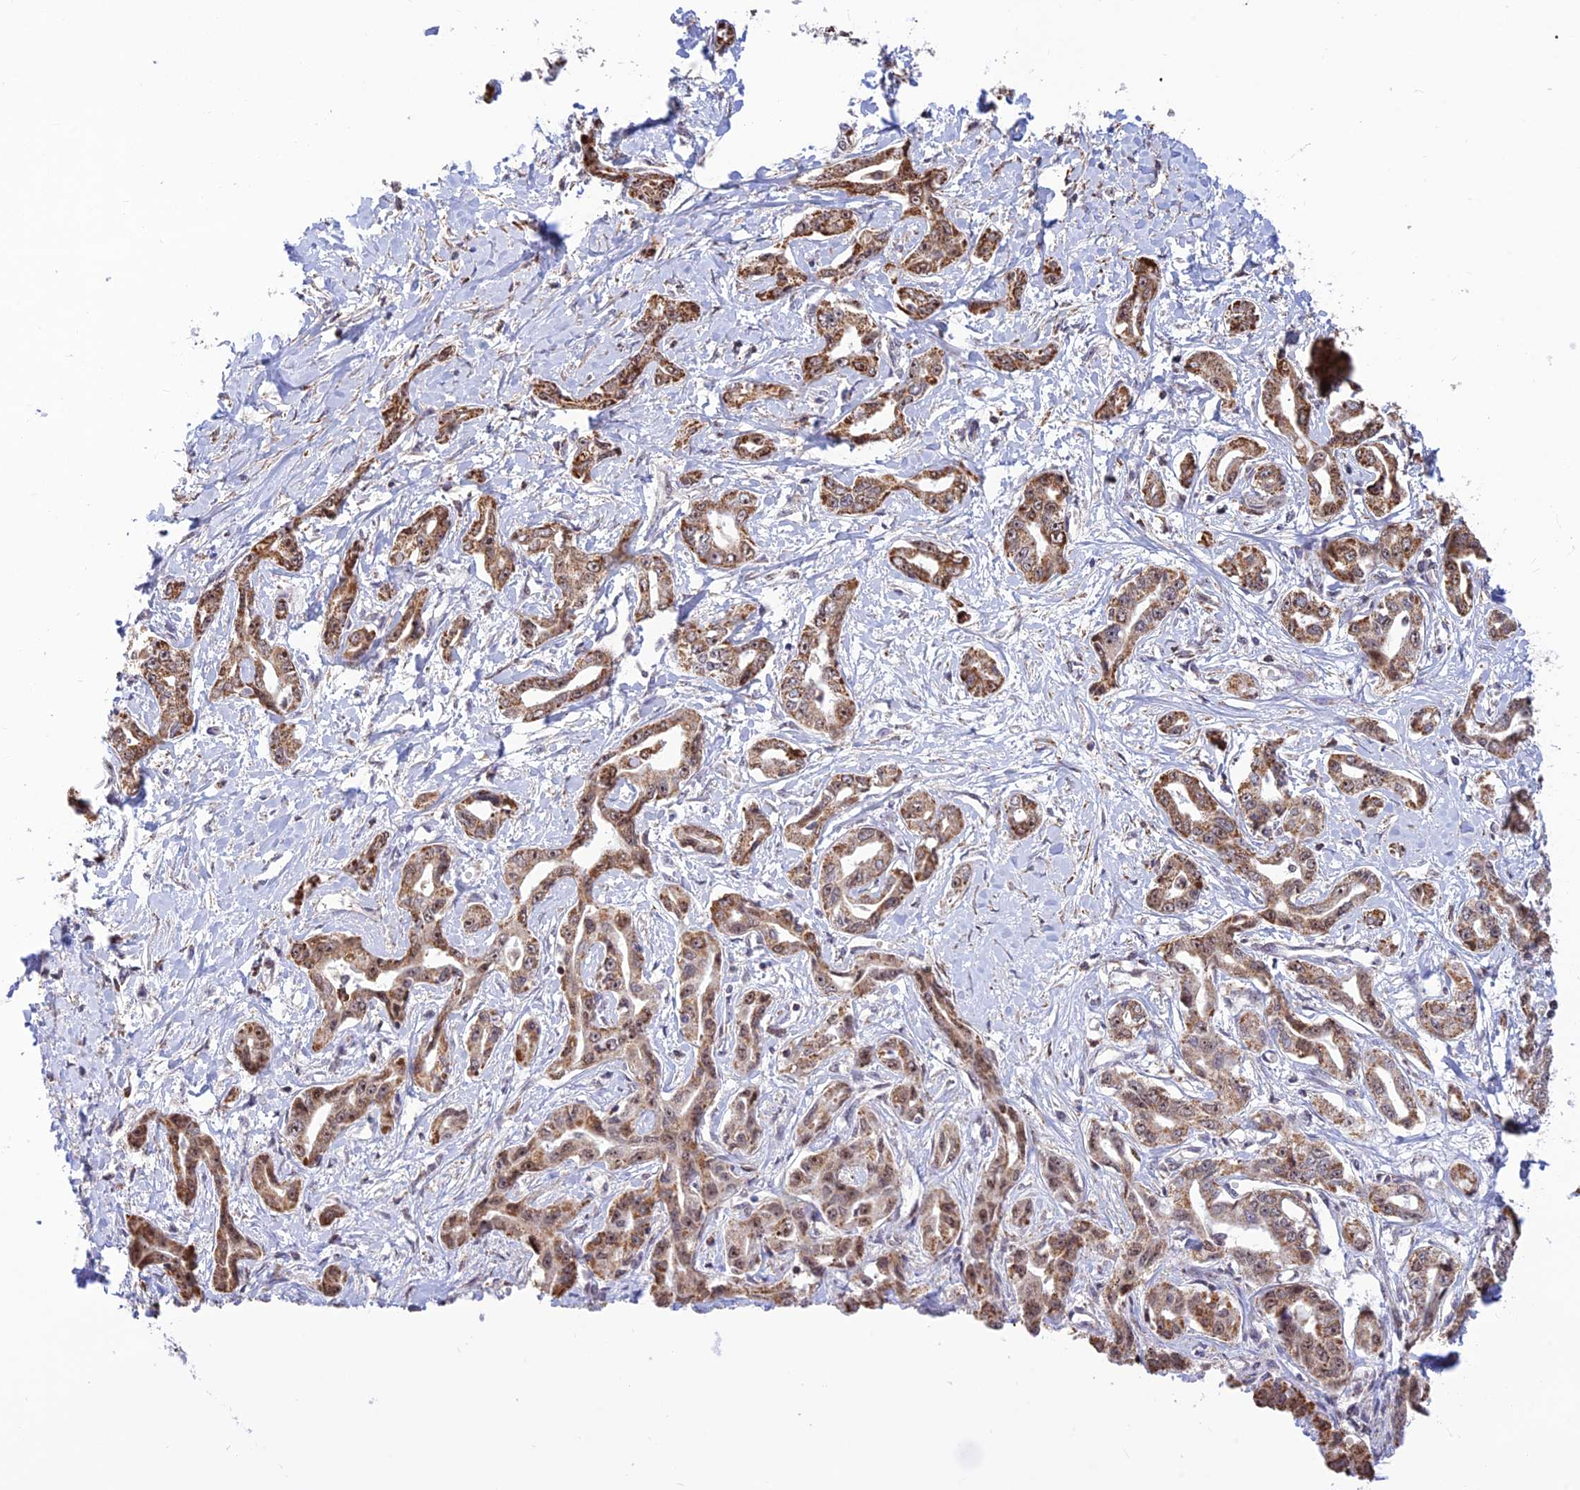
{"staining": {"intensity": "moderate", "quantity": ">75%", "location": "cytoplasmic/membranous,nuclear"}, "tissue": "liver cancer", "cell_type": "Tumor cells", "image_type": "cancer", "snomed": [{"axis": "morphology", "description": "Cholangiocarcinoma"}, {"axis": "topography", "description": "Liver"}], "caption": "A high-resolution image shows immunohistochemistry staining of liver cholangiocarcinoma, which reveals moderate cytoplasmic/membranous and nuclear positivity in about >75% of tumor cells.", "gene": "POLR1G", "patient": {"sex": "male", "age": 59}}